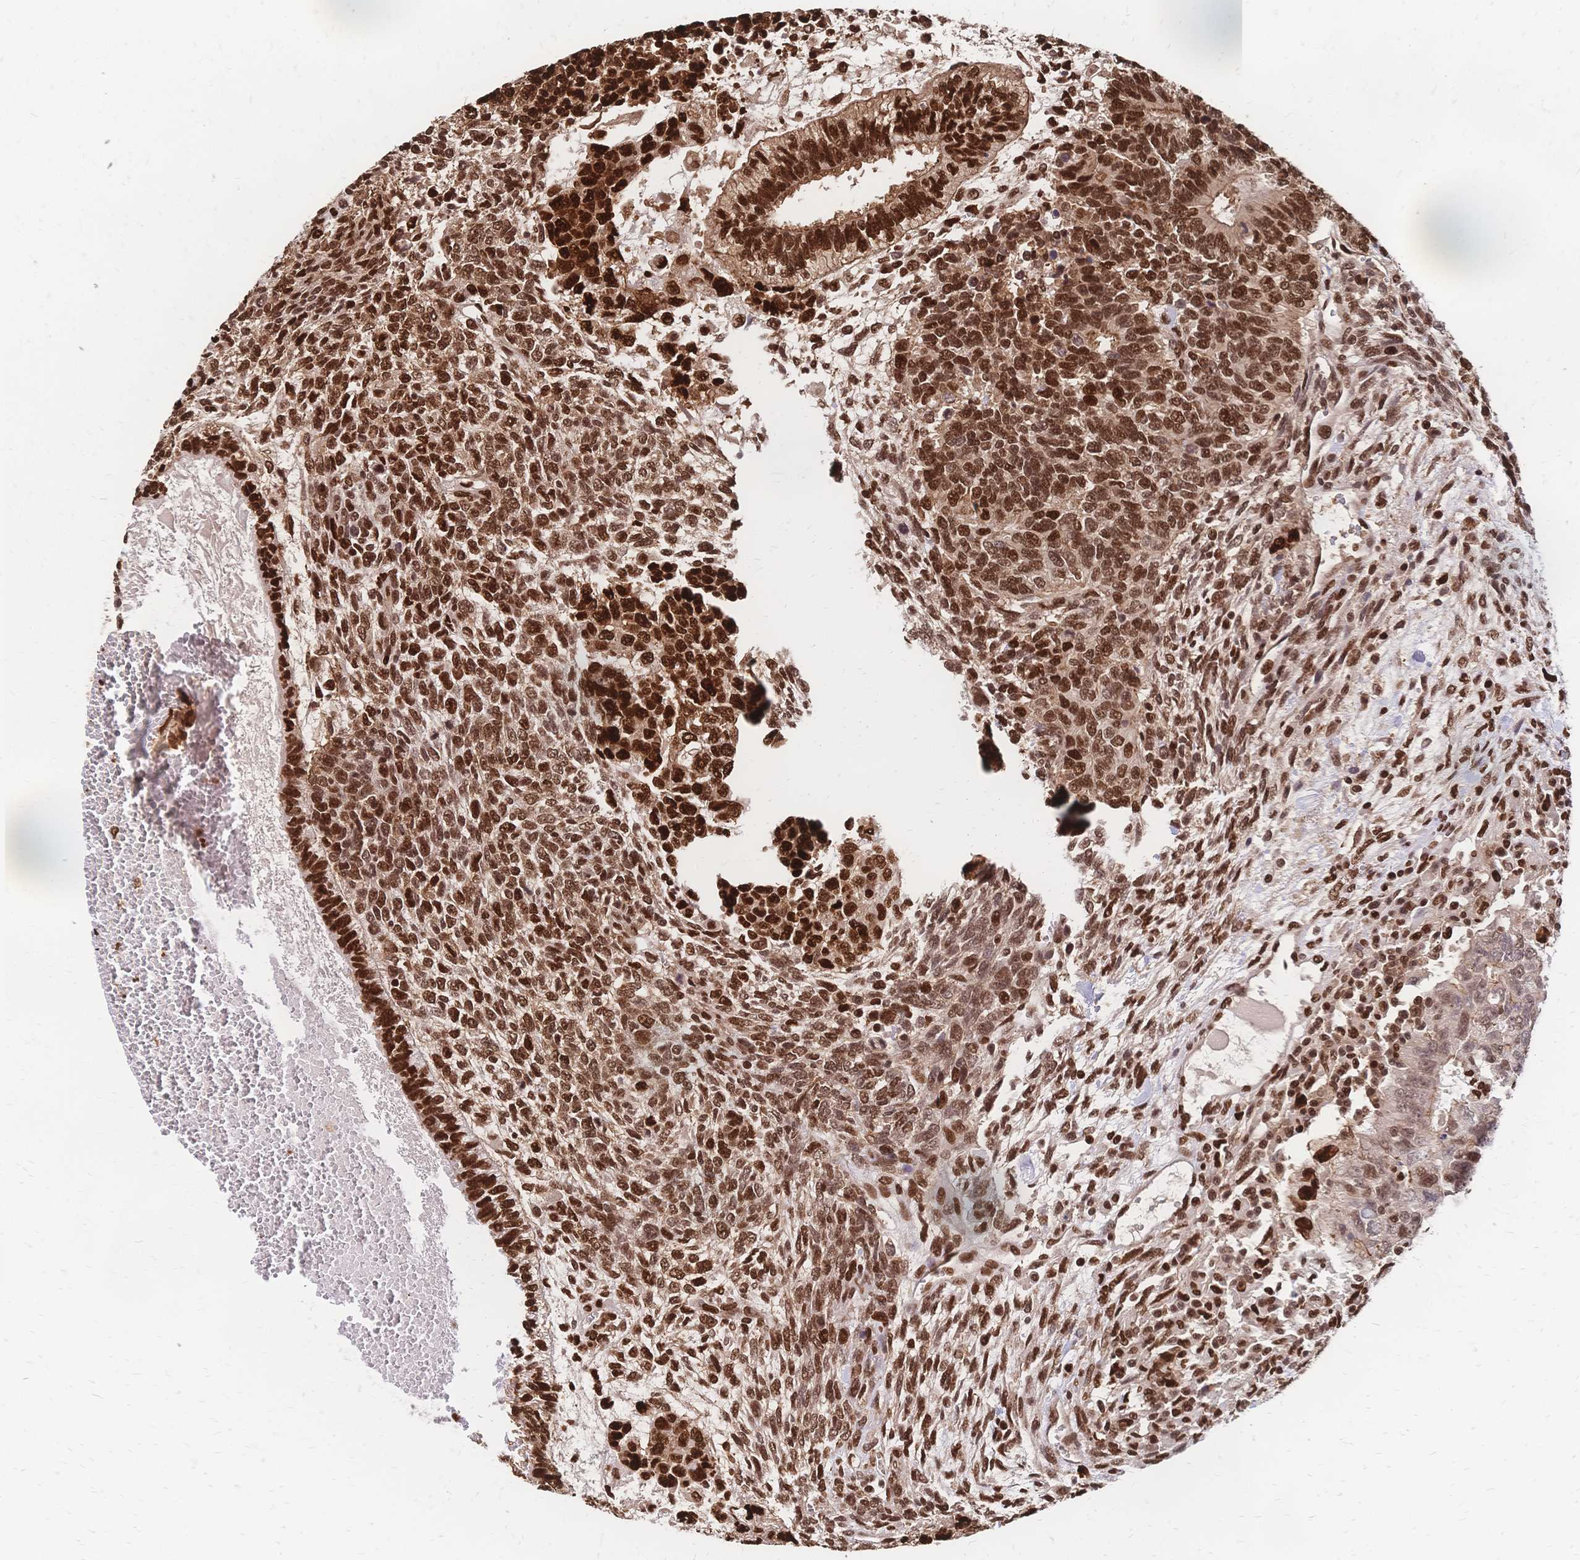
{"staining": {"intensity": "strong", "quantity": ">75%", "location": "nuclear"}, "tissue": "testis cancer", "cell_type": "Tumor cells", "image_type": "cancer", "snomed": [{"axis": "morphology", "description": "Normal tissue, NOS"}, {"axis": "morphology", "description": "Carcinoma, Embryonal, NOS"}, {"axis": "topography", "description": "Testis"}, {"axis": "topography", "description": "Epididymis"}], "caption": "Testis embryonal carcinoma stained for a protein (brown) displays strong nuclear positive positivity in about >75% of tumor cells.", "gene": "HDGF", "patient": {"sex": "male", "age": 23}}